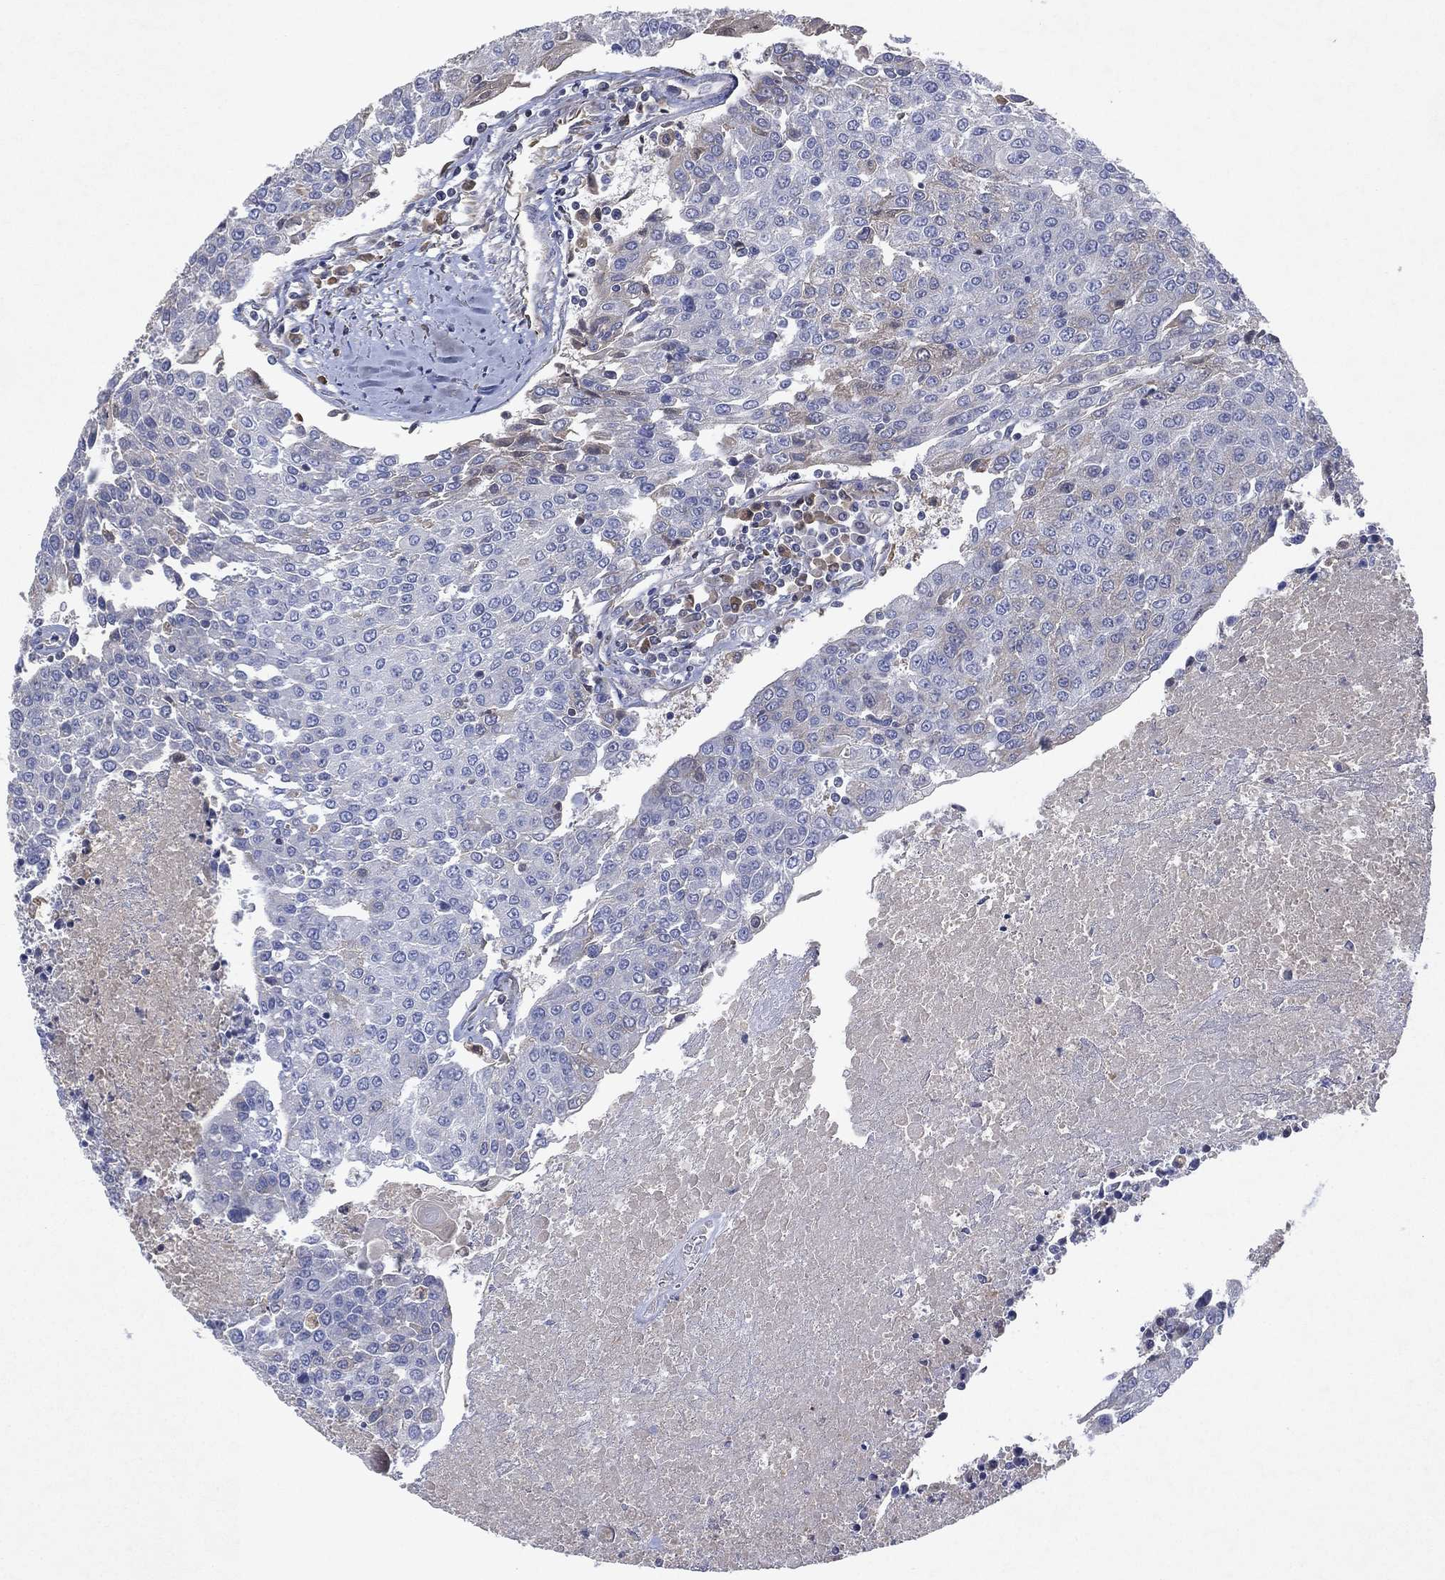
{"staining": {"intensity": "negative", "quantity": "none", "location": "none"}, "tissue": "urothelial cancer", "cell_type": "Tumor cells", "image_type": "cancer", "snomed": [{"axis": "morphology", "description": "Urothelial carcinoma, High grade"}, {"axis": "topography", "description": "Urinary bladder"}], "caption": "High magnification brightfield microscopy of urothelial carcinoma (high-grade) stained with DAB (brown) and counterstained with hematoxylin (blue): tumor cells show no significant positivity.", "gene": "FLI1", "patient": {"sex": "female", "age": 85}}